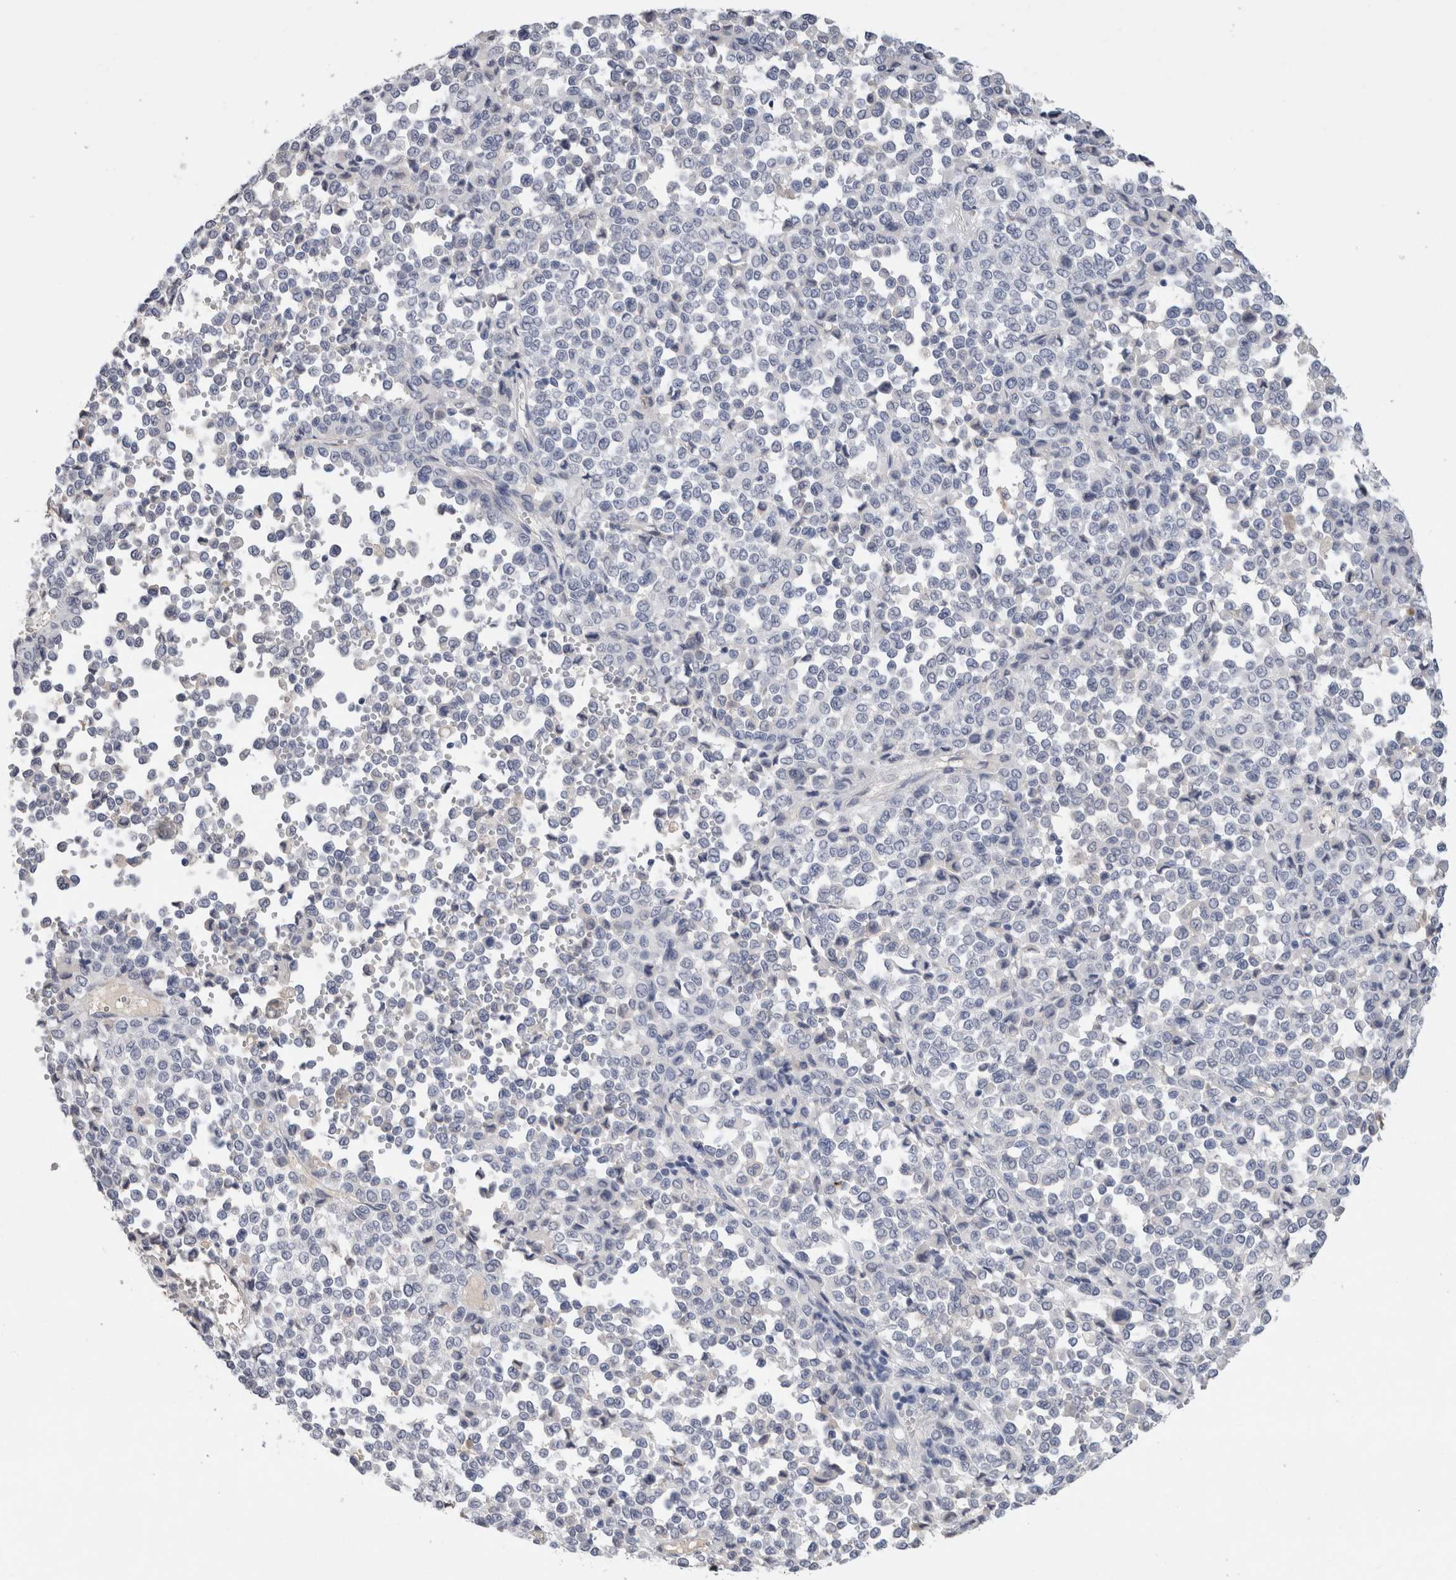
{"staining": {"intensity": "negative", "quantity": "none", "location": "none"}, "tissue": "melanoma", "cell_type": "Tumor cells", "image_type": "cancer", "snomed": [{"axis": "morphology", "description": "Malignant melanoma, Metastatic site"}, {"axis": "topography", "description": "Pancreas"}], "caption": "This histopathology image is of malignant melanoma (metastatic site) stained with IHC to label a protein in brown with the nuclei are counter-stained blue. There is no positivity in tumor cells. (DAB immunohistochemistry with hematoxylin counter stain).", "gene": "FABP4", "patient": {"sex": "female", "age": 30}}